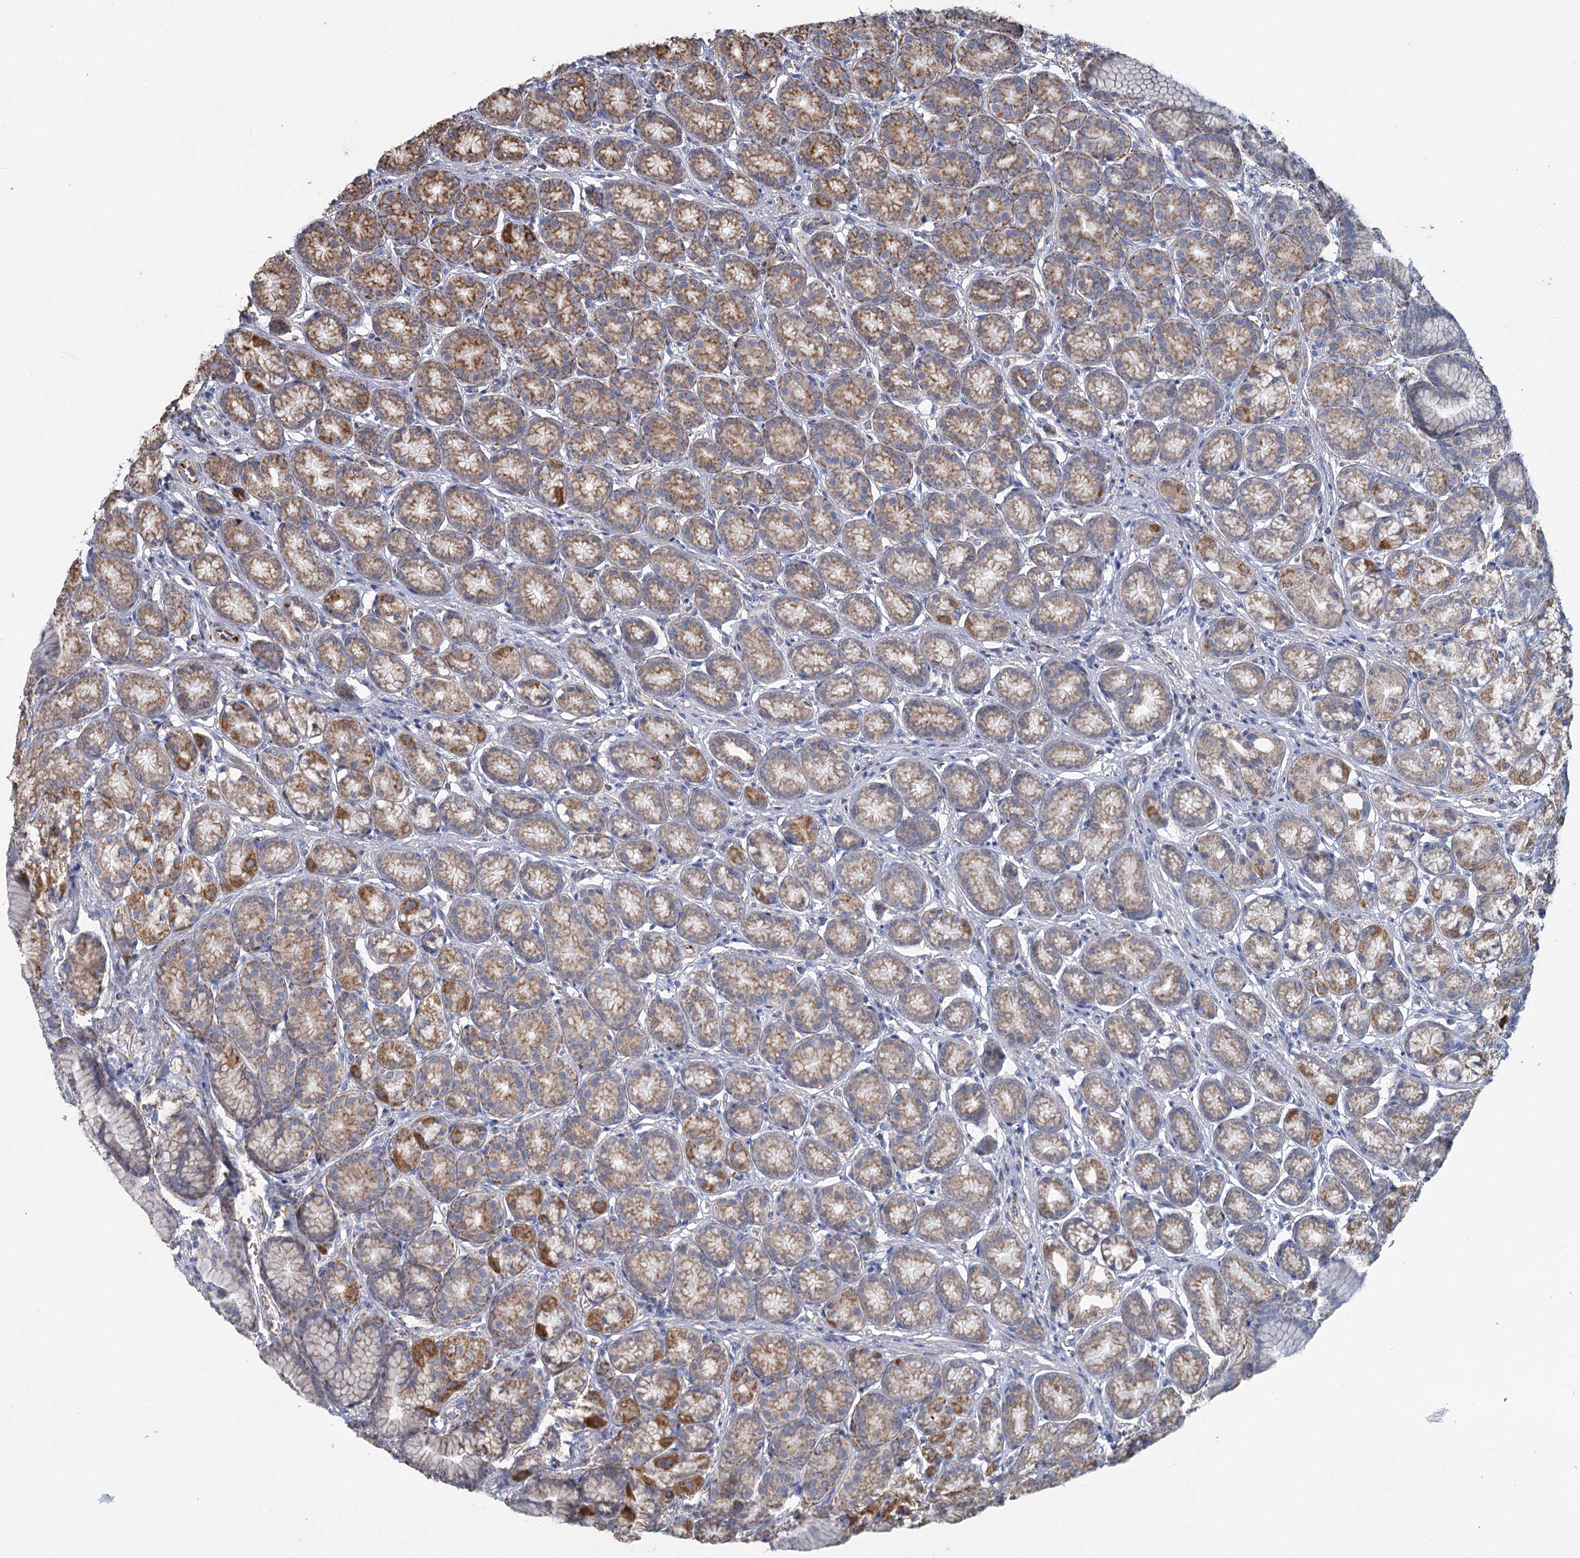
{"staining": {"intensity": "moderate", "quantity": ">75%", "location": "cytoplasmic/membranous"}, "tissue": "stomach", "cell_type": "Glandular cells", "image_type": "normal", "snomed": [{"axis": "morphology", "description": "Normal tissue, NOS"}, {"axis": "morphology", "description": "Adenocarcinoma, NOS"}, {"axis": "morphology", "description": "Adenocarcinoma, High grade"}, {"axis": "topography", "description": "Stomach, upper"}, {"axis": "topography", "description": "Stomach"}], "caption": "Brown immunohistochemical staining in benign stomach reveals moderate cytoplasmic/membranous expression in approximately >75% of glandular cells.", "gene": "MRPL44", "patient": {"sex": "female", "age": 65}}